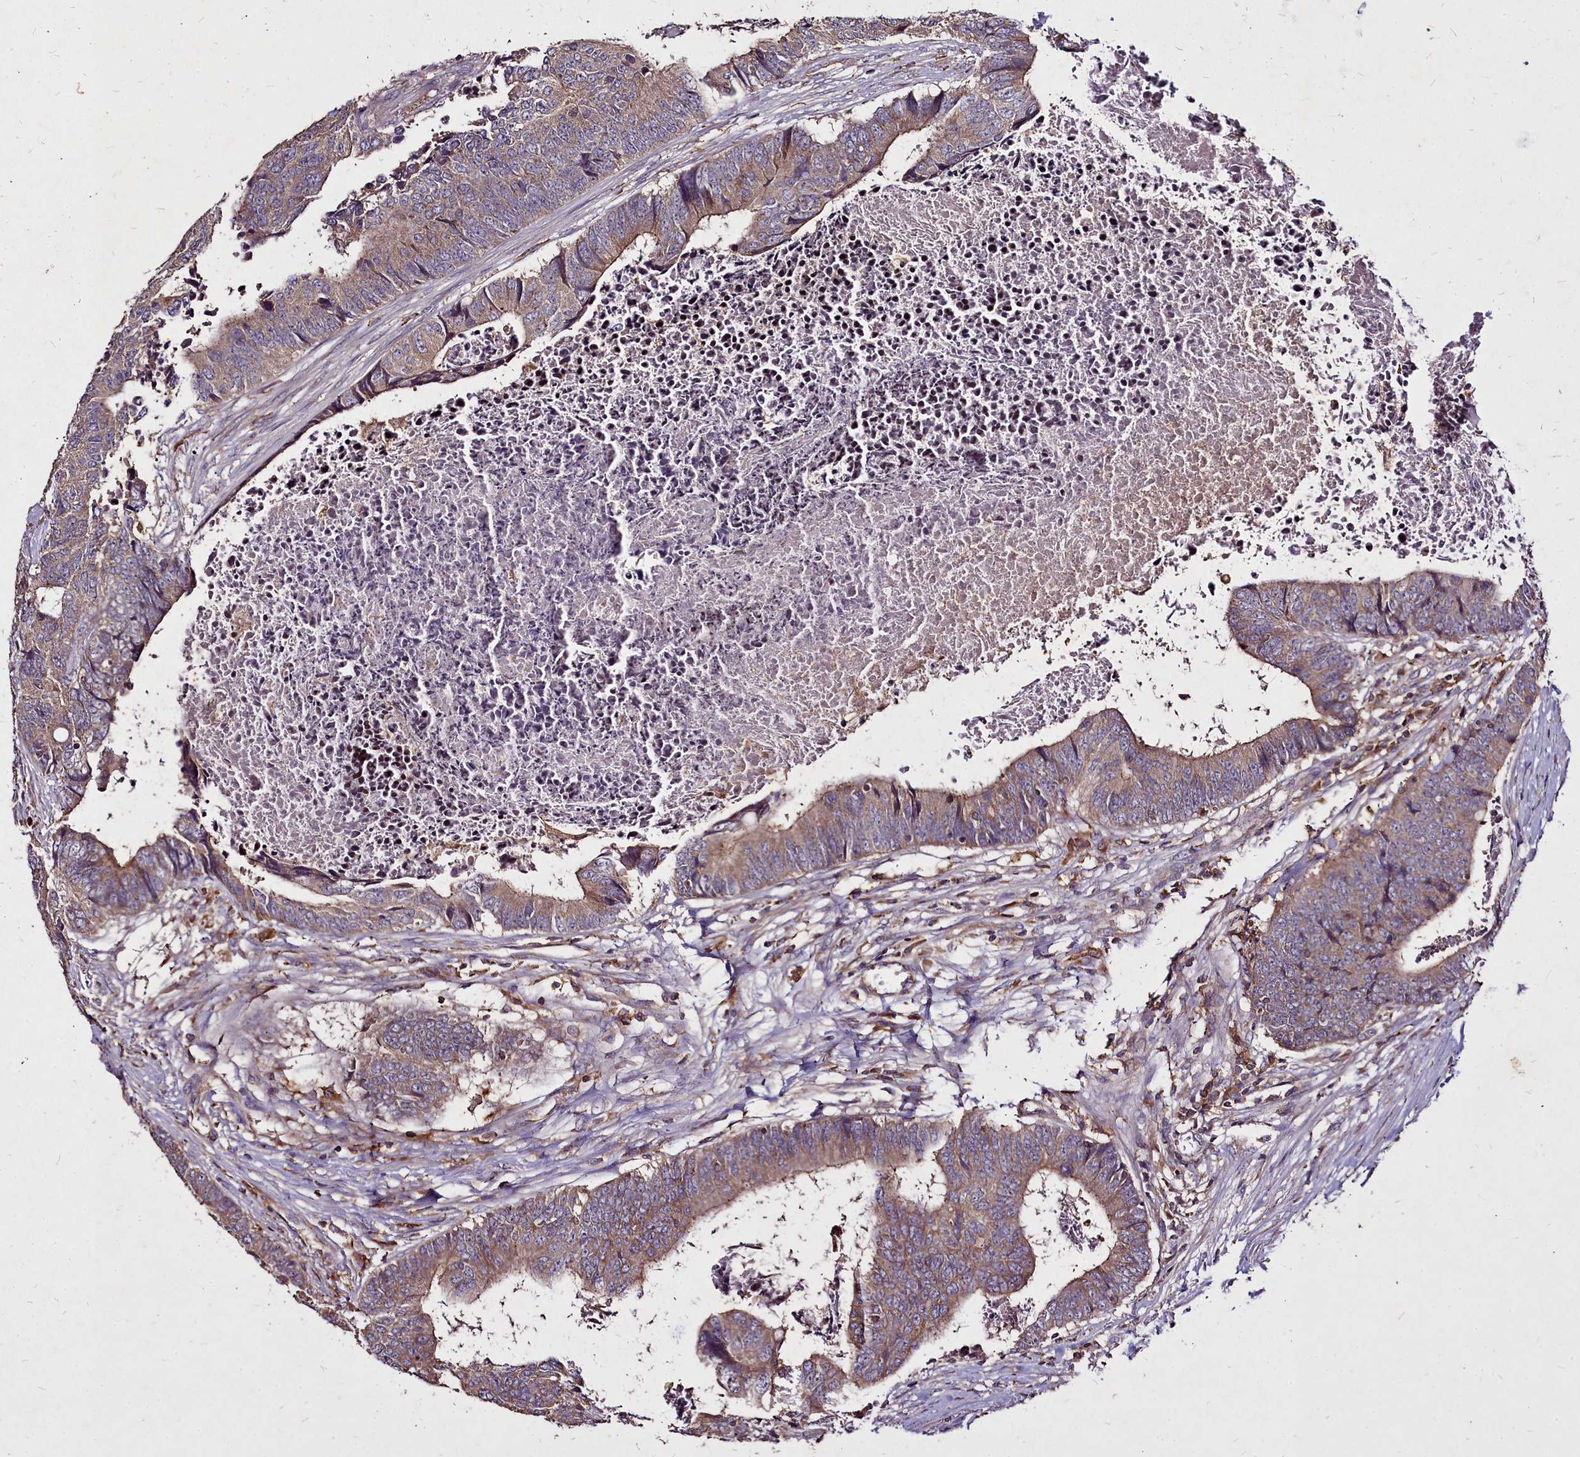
{"staining": {"intensity": "moderate", "quantity": ">75%", "location": "cytoplasmic/membranous"}, "tissue": "colorectal cancer", "cell_type": "Tumor cells", "image_type": "cancer", "snomed": [{"axis": "morphology", "description": "Adenocarcinoma, NOS"}, {"axis": "topography", "description": "Rectum"}], "caption": "Immunohistochemical staining of colorectal cancer displays medium levels of moderate cytoplasmic/membranous staining in about >75% of tumor cells.", "gene": "NCKAP1L", "patient": {"sex": "male", "age": 84}}